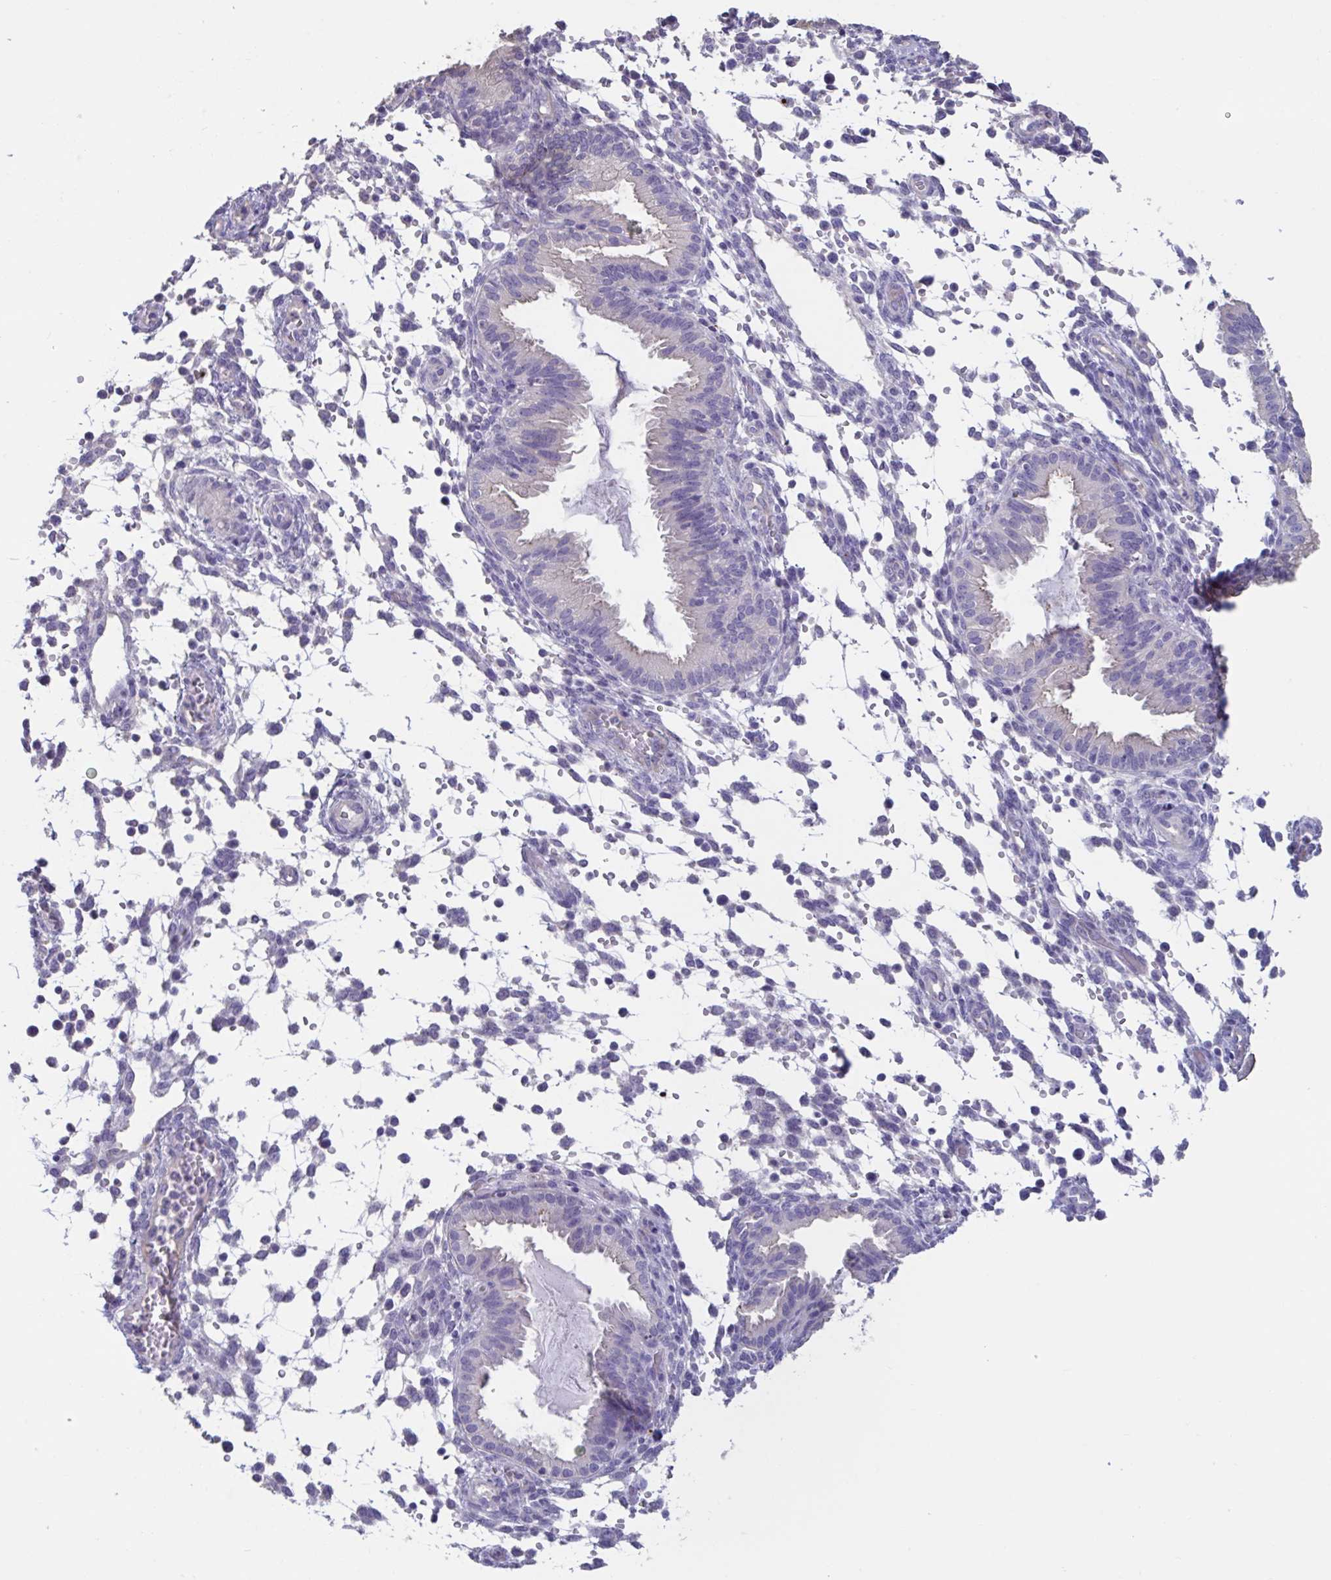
{"staining": {"intensity": "negative", "quantity": "none", "location": "none"}, "tissue": "endometrium", "cell_type": "Cells in endometrial stroma", "image_type": "normal", "snomed": [{"axis": "morphology", "description": "Normal tissue, NOS"}, {"axis": "topography", "description": "Endometrium"}], "caption": "A photomicrograph of human endometrium is negative for staining in cells in endometrial stroma. Brightfield microscopy of IHC stained with DAB (3,3'-diaminobenzidine) (brown) and hematoxylin (blue), captured at high magnification.", "gene": "GPR162", "patient": {"sex": "female", "age": 33}}